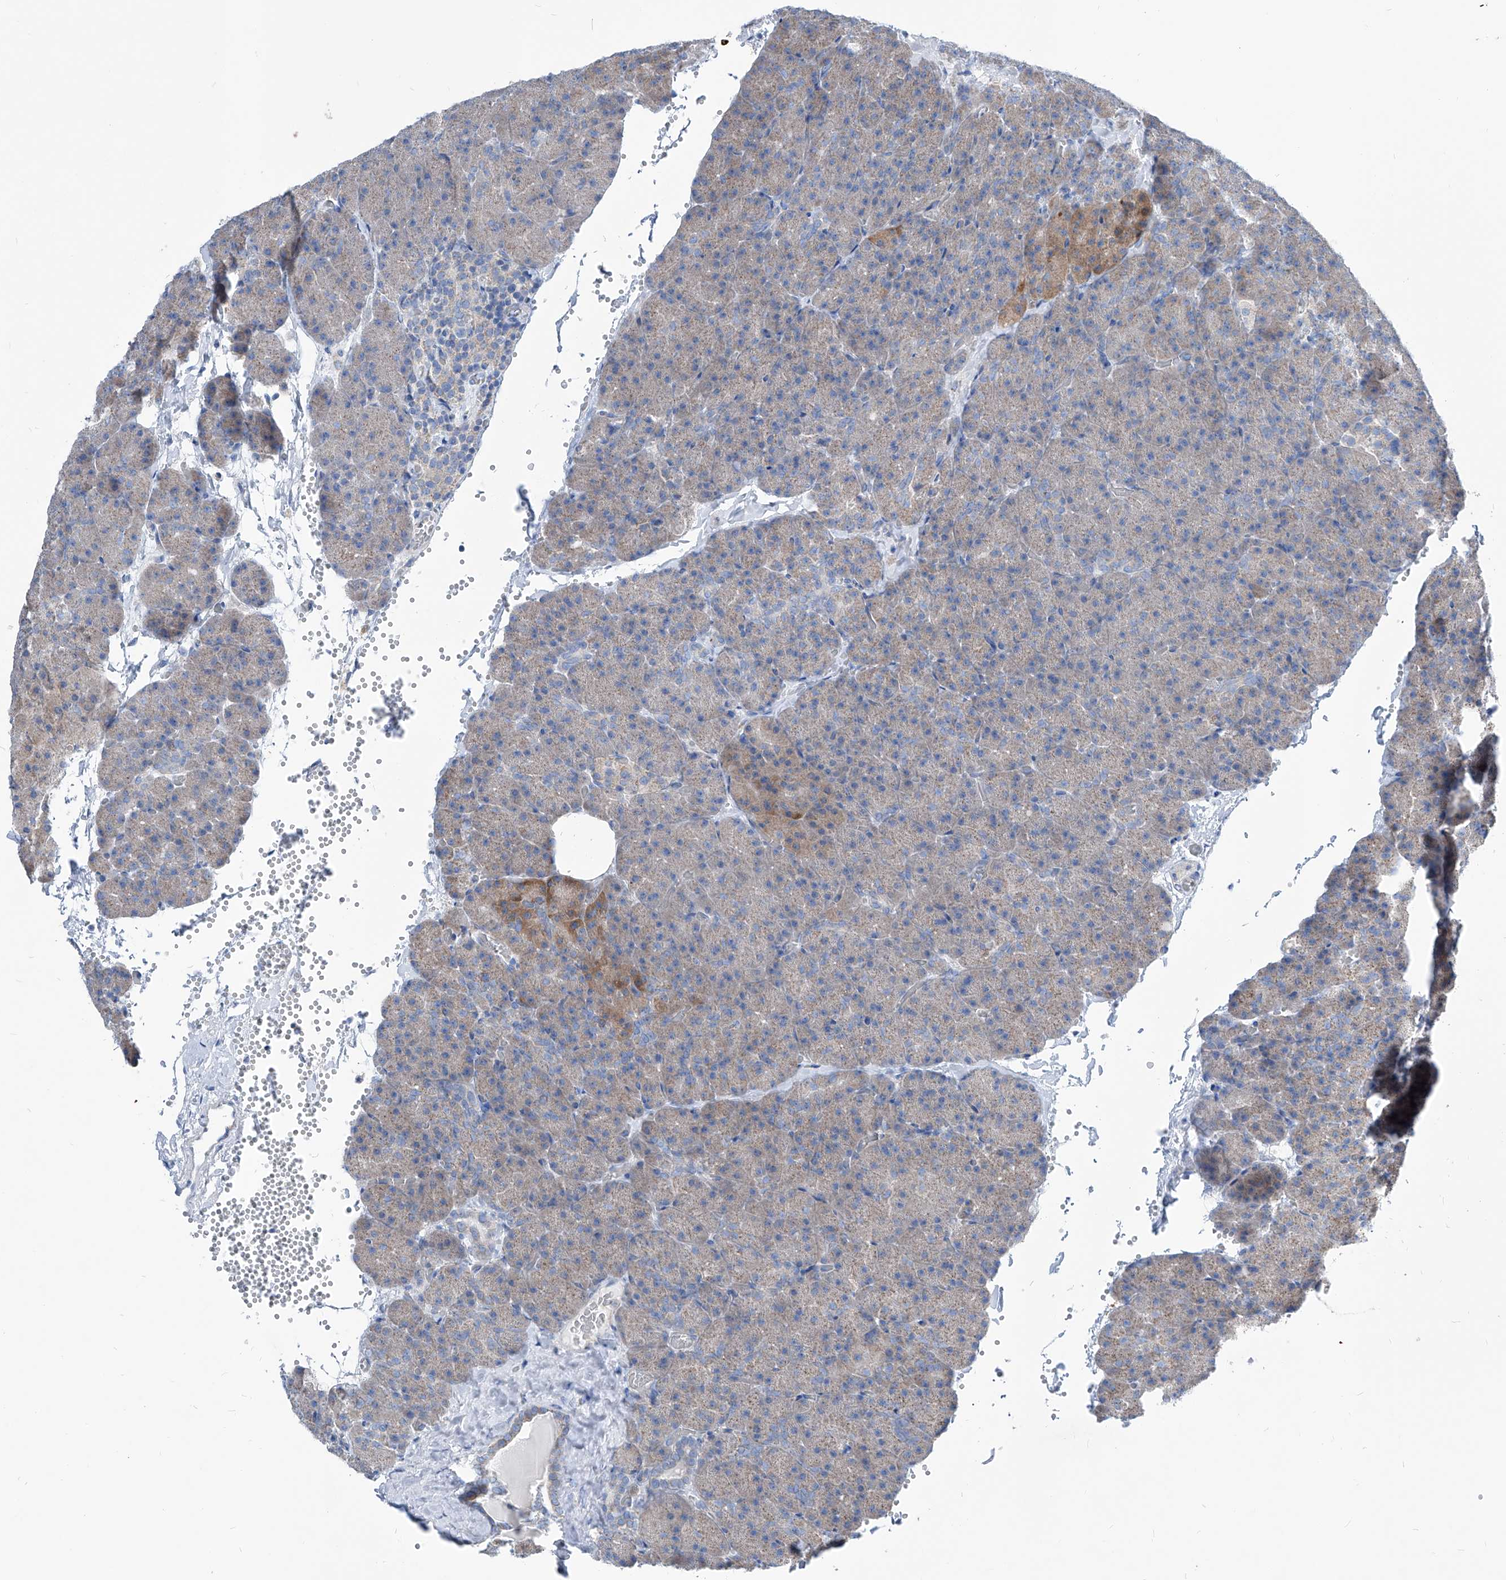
{"staining": {"intensity": "moderate", "quantity": "<25%", "location": "cytoplasmic/membranous"}, "tissue": "pancreas", "cell_type": "Exocrine glandular cells", "image_type": "normal", "snomed": [{"axis": "morphology", "description": "Normal tissue, NOS"}, {"axis": "morphology", "description": "Carcinoid, malignant, NOS"}, {"axis": "topography", "description": "Pancreas"}], "caption": "Pancreas stained with DAB (3,3'-diaminobenzidine) IHC exhibits low levels of moderate cytoplasmic/membranous positivity in approximately <25% of exocrine glandular cells. Using DAB (brown) and hematoxylin (blue) stains, captured at high magnification using brightfield microscopy.", "gene": "AGPS", "patient": {"sex": "female", "age": 35}}